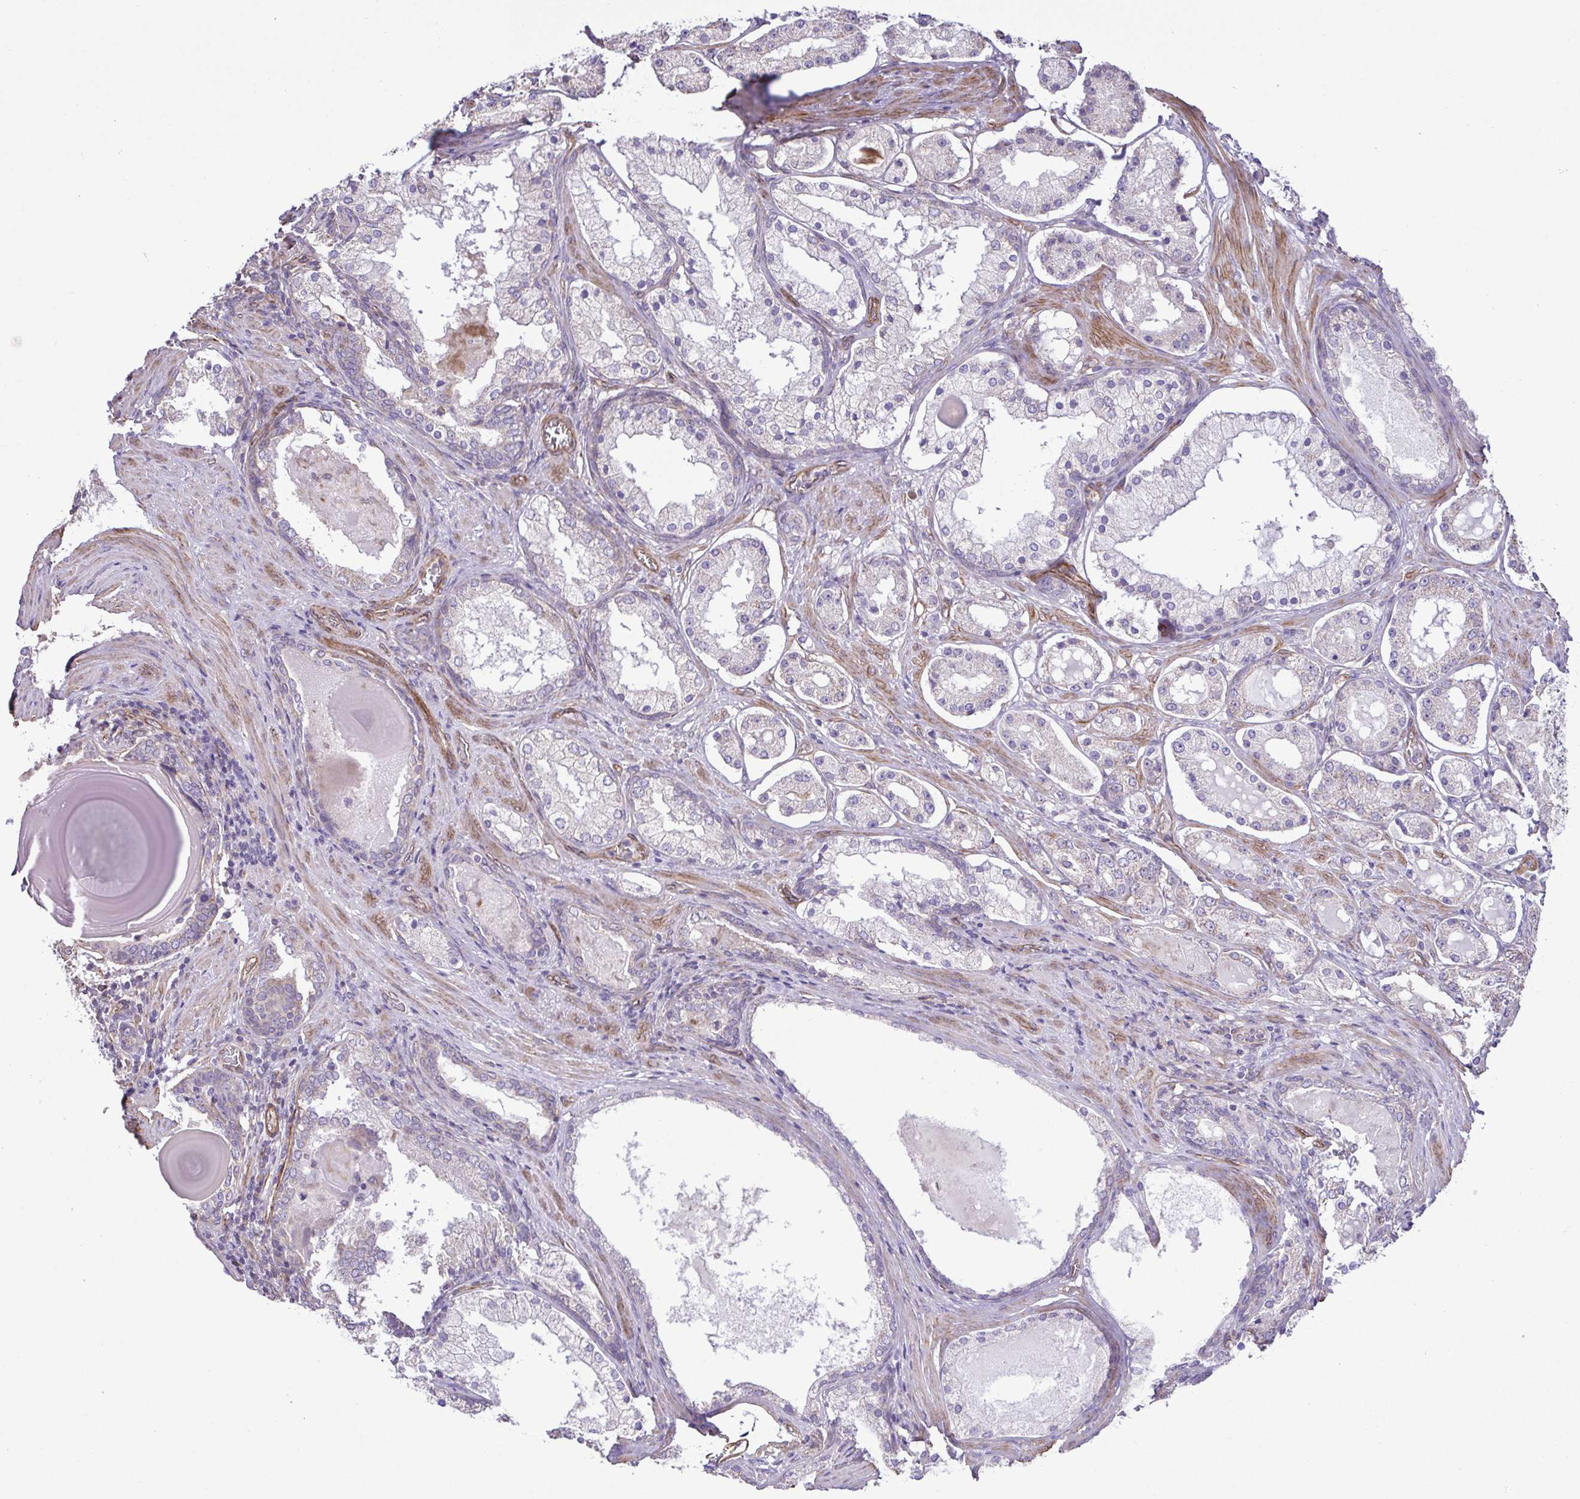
{"staining": {"intensity": "negative", "quantity": "none", "location": "none"}, "tissue": "prostate cancer", "cell_type": "Tumor cells", "image_type": "cancer", "snomed": [{"axis": "morphology", "description": "Adenocarcinoma, Low grade"}, {"axis": "topography", "description": "Prostate"}], "caption": "There is no significant expression in tumor cells of adenocarcinoma (low-grade) (prostate).", "gene": "FLT1", "patient": {"sex": "male", "age": 57}}